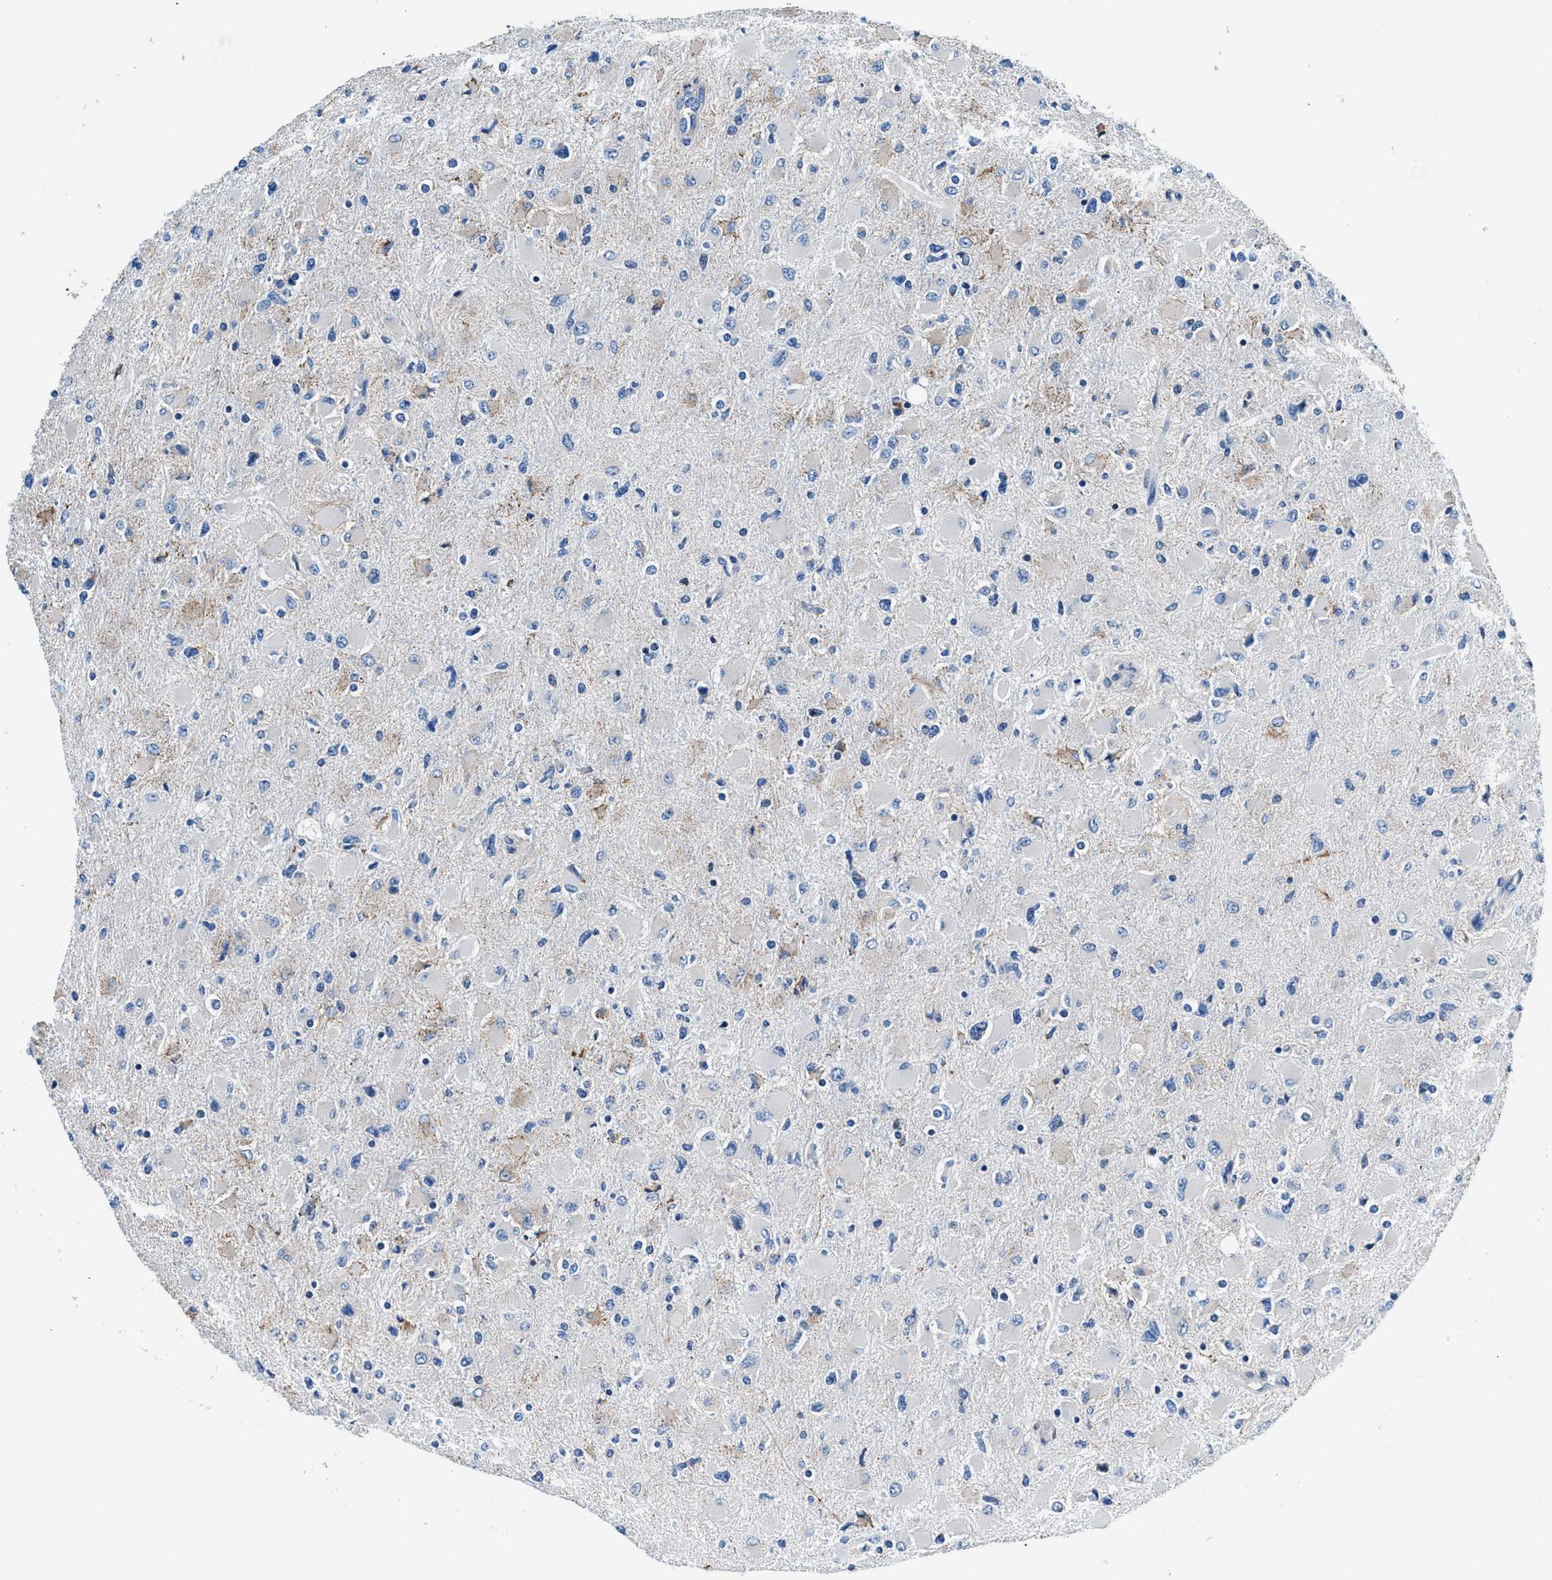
{"staining": {"intensity": "negative", "quantity": "none", "location": "none"}, "tissue": "glioma", "cell_type": "Tumor cells", "image_type": "cancer", "snomed": [{"axis": "morphology", "description": "Glioma, malignant, High grade"}, {"axis": "topography", "description": "Cerebral cortex"}], "caption": "Human malignant high-grade glioma stained for a protein using immunohistochemistry (IHC) exhibits no positivity in tumor cells.", "gene": "SLFN11", "patient": {"sex": "female", "age": 36}}